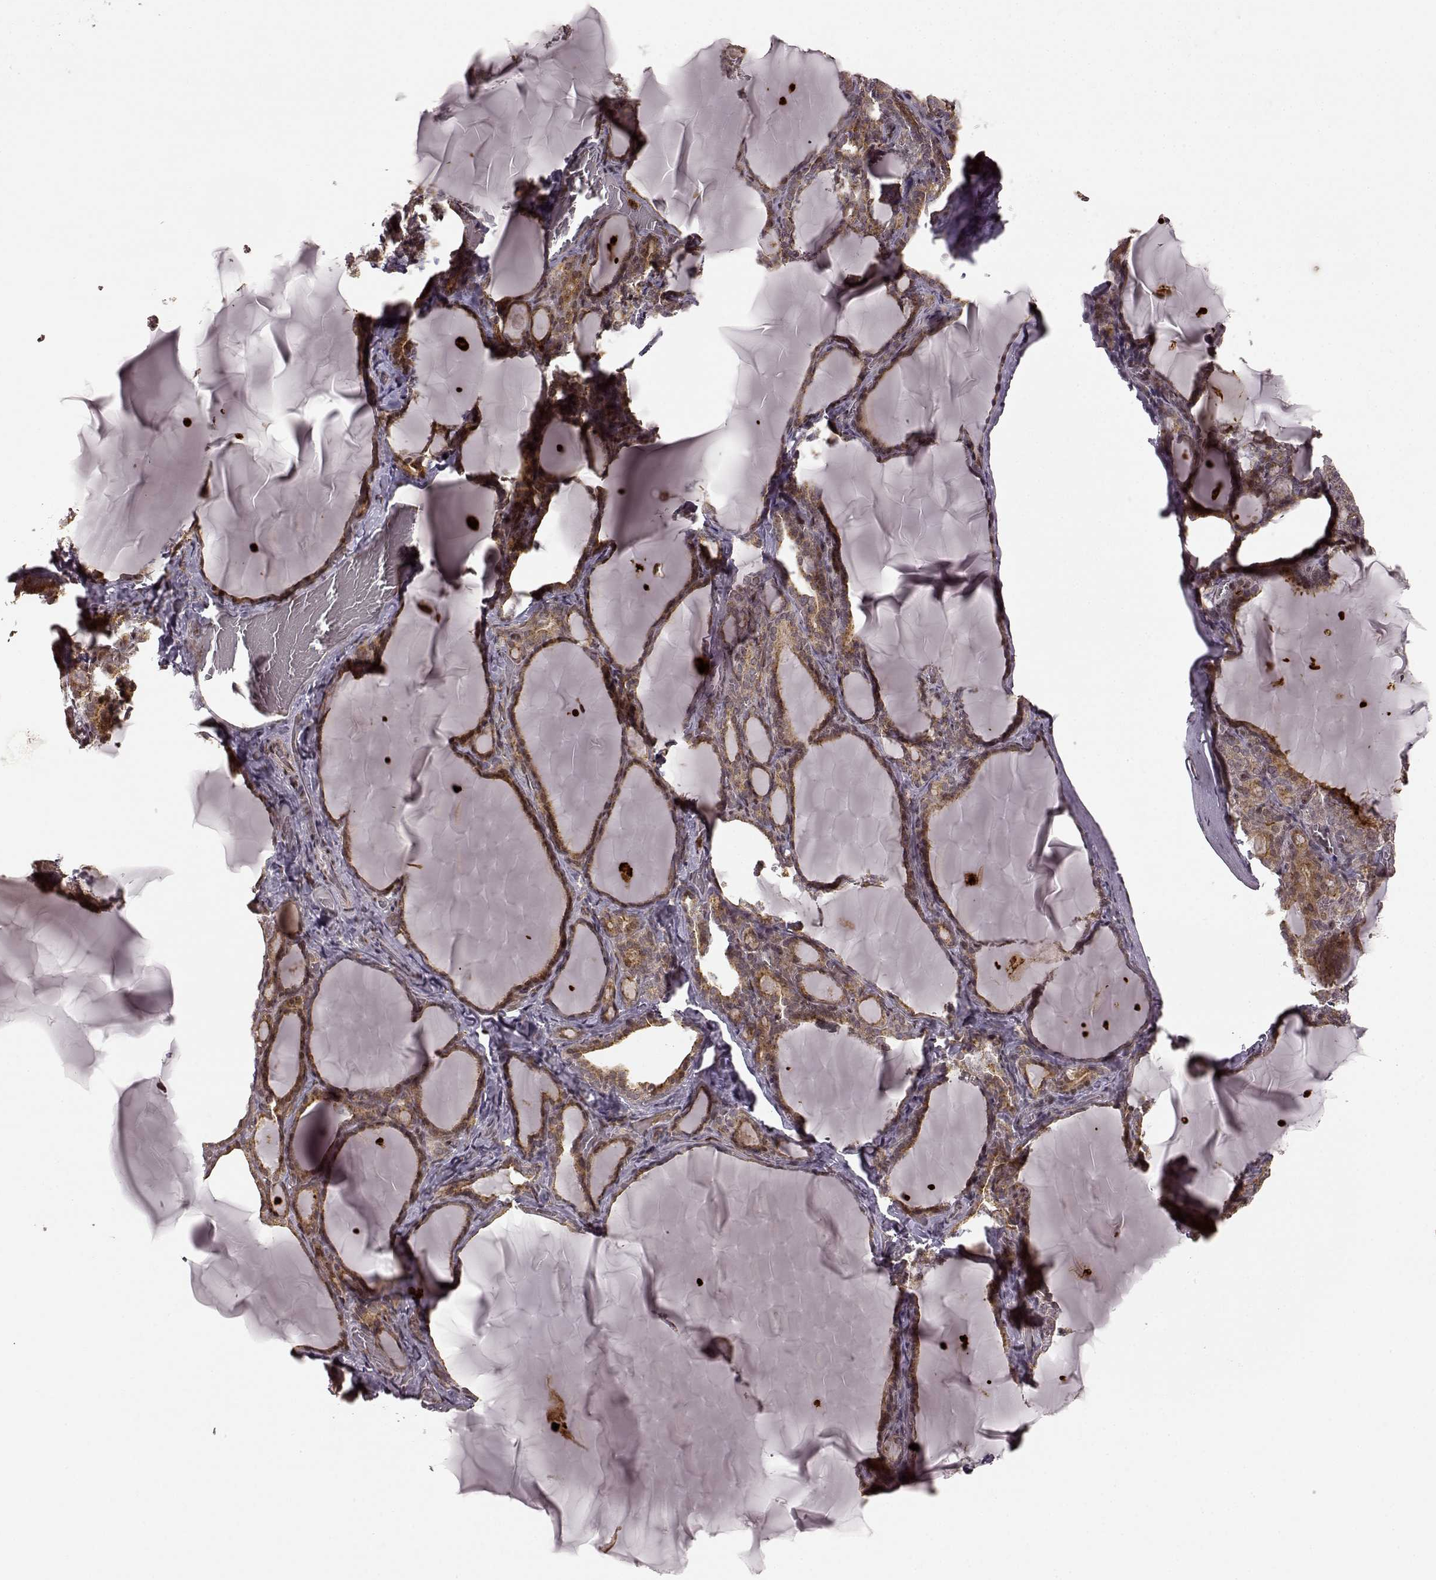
{"staining": {"intensity": "moderate", "quantity": "25%-75%", "location": "cytoplasmic/membranous"}, "tissue": "thyroid gland", "cell_type": "Glandular cells", "image_type": "normal", "snomed": [{"axis": "morphology", "description": "Normal tissue, NOS"}, {"axis": "morphology", "description": "Hyperplasia, NOS"}, {"axis": "topography", "description": "Thyroid gland"}], "caption": "Moderate cytoplasmic/membranous positivity is appreciated in approximately 25%-75% of glandular cells in benign thyroid gland. Using DAB (3,3'-diaminobenzidine) (brown) and hematoxylin (blue) stains, captured at high magnification using brightfield microscopy.", "gene": "SLC12A9", "patient": {"sex": "female", "age": 27}}